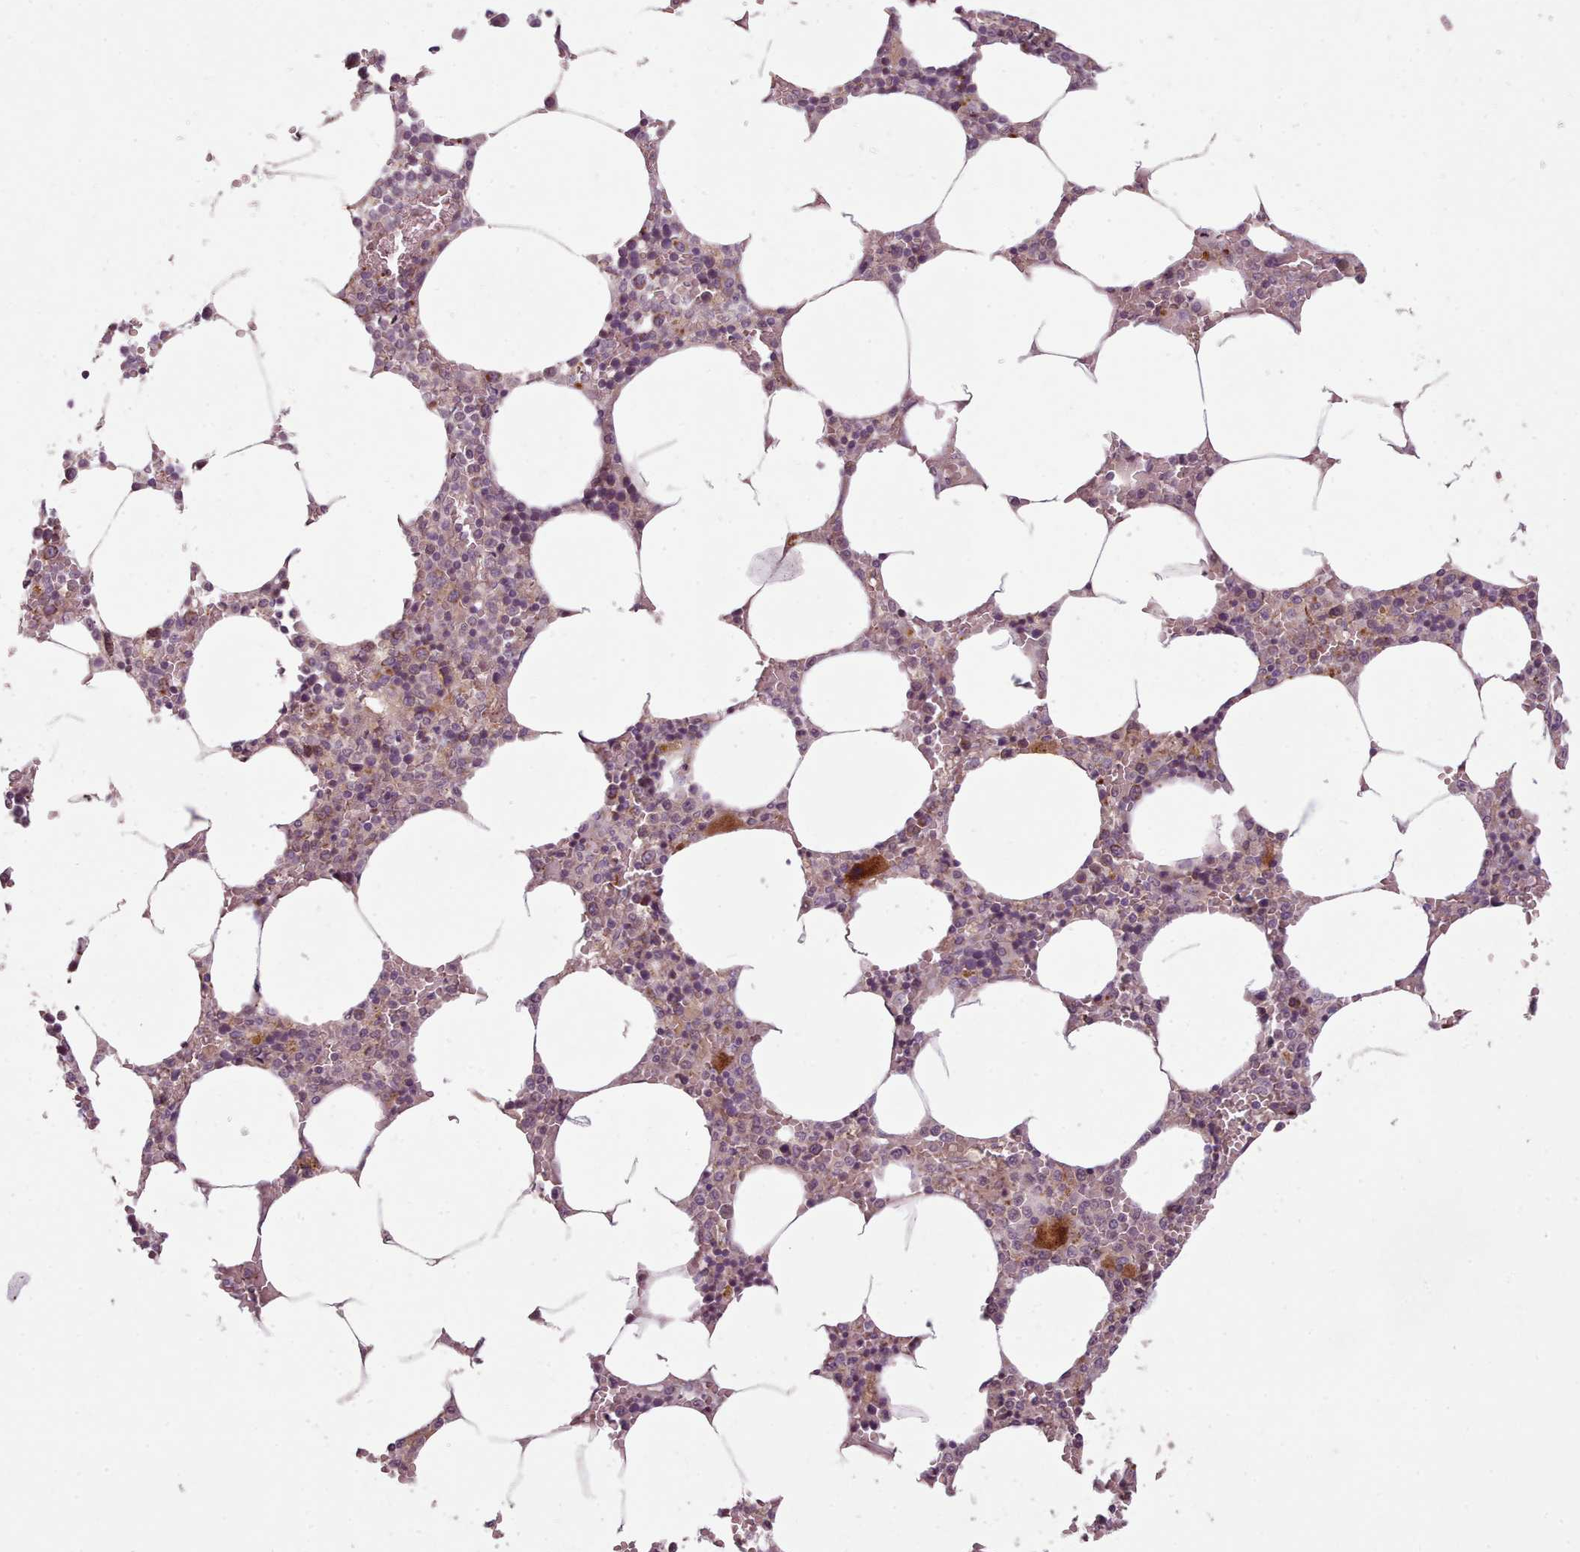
{"staining": {"intensity": "strong", "quantity": "<25%", "location": "cytoplasmic/membranous"}, "tissue": "bone marrow", "cell_type": "Hematopoietic cells", "image_type": "normal", "snomed": [{"axis": "morphology", "description": "Normal tissue, NOS"}, {"axis": "topography", "description": "Bone marrow"}], "caption": "An image of bone marrow stained for a protein shows strong cytoplasmic/membranous brown staining in hematopoietic cells. The protein is stained brown, and the nuclei are stained in blue (DAB IHC with brightfield microscopy, high magnification).", "gene": "LAPTM5", "patient": {"sex": "male", "age": 70}}